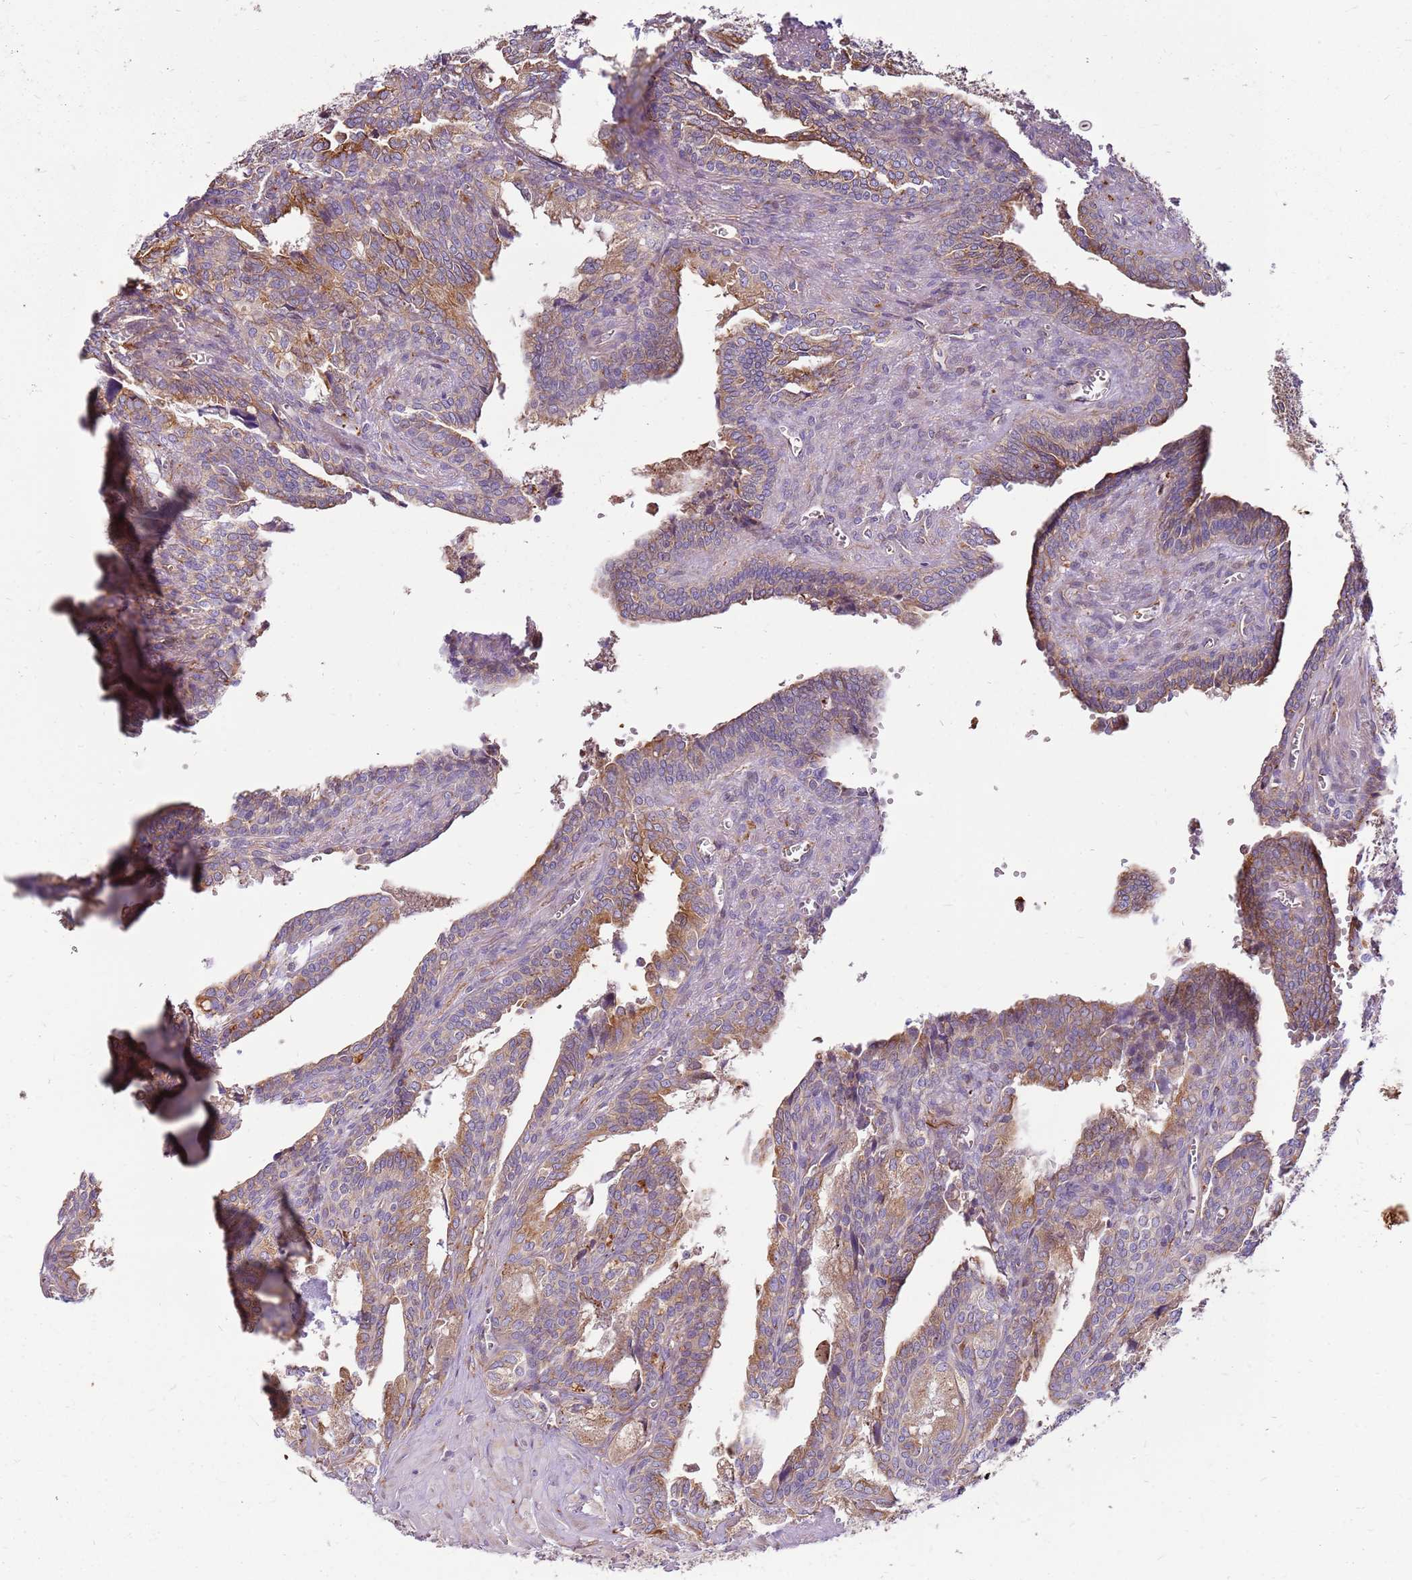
{"staining": {"intensity": "weak", "quantity": "25%-75%", "location": "cytoplasmic/membranous"}, "tissue": "seminal vesicle", "cell_type": "Glandular cells", "image_type": "normal", "snomed": [{"axis": "morphology", "description": "Normal tissue, NOS"}, {"axis": "topography", "description": "Seminal veicle"}], "caption": "A brown stain labels weak cytoplasmic/membranous positivity of a protein in glandular cells of unremarkable seminal vesicle. The protein of interest is stained brown, and the nuclei are stained in blue (DAB (3,3'-diaminobenzidine) IHC with brightfield microscopy, high magnification).", "gene": "EMC1", "patient": {"sex": "male", "age": 67}}